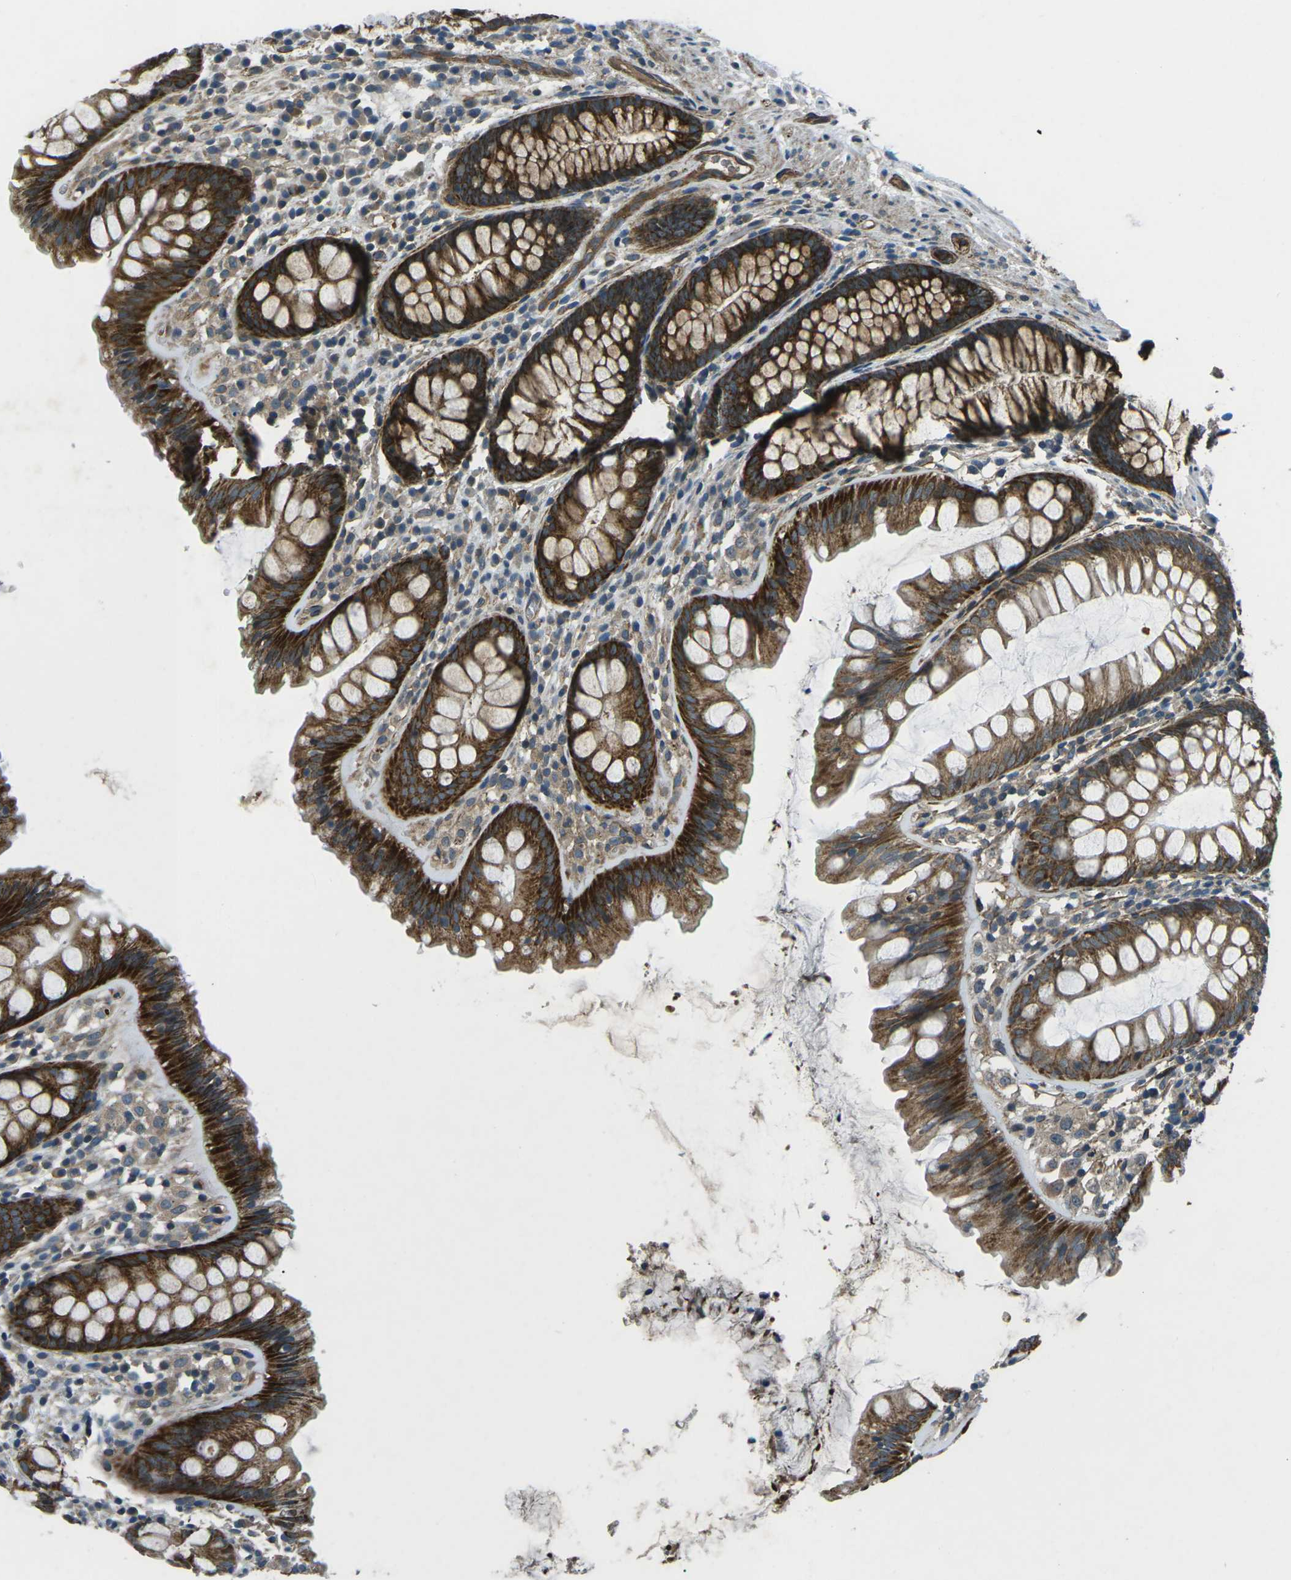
{"staining": {"intensity": "strong", "quantity": ">75%", "location": "cytoplasmic/membranous"}, "tissue": "colon", "cell_type": "Endothelial cells", "image_type": "normal", "snomed": [{"axis": "morphology", "description": "Normal tissue, NOS"}, {"axis": "topography", "description": "Colon"}], "caption": "A high-resolution image shows immunohistochemistry staining of normal colon, which displays strong cytoplasmic/membranous positivity in approximately >75% of endothelial cells. (IHC, brightfield microscopy, high magnification).", "gene": "AFAP1", "patient": {"sex": "female", "age": 56}}